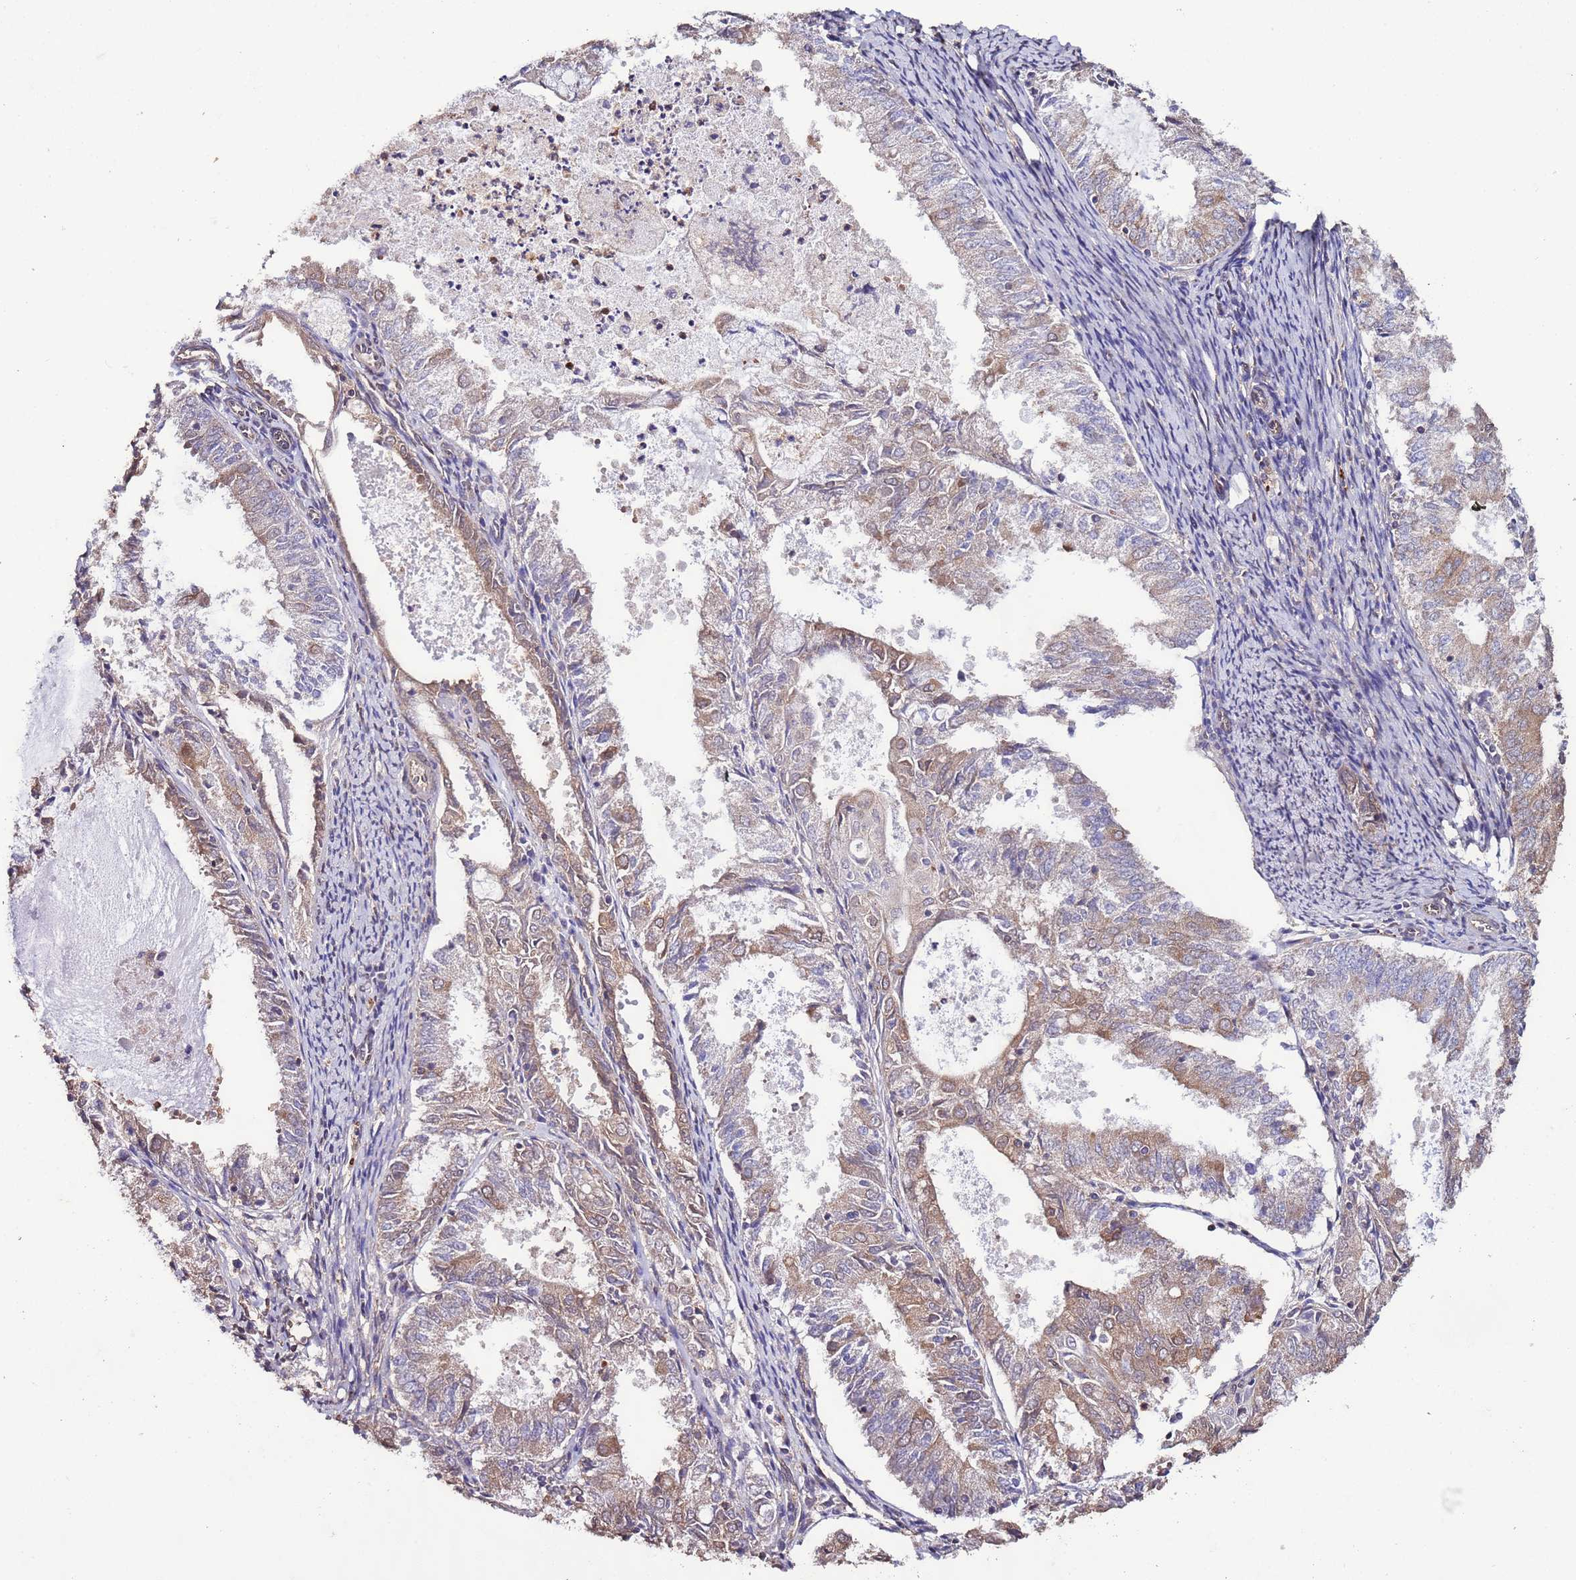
{"staining": {"intensity": "weak", "quantity": "25%-75%", "location": "cytoplasmic/membranous"}, "tissue": "endometrial cancer", "cell_type": "Tumor cells", "image_type": "cancer", "snomed": [{"axis": "morphology", "description": "Adenocarcinoma, NOS"}, {"axis": "topography", "description": "Endometrium"}], "caption": "Endometrial cancer stained for a protein (brown) demonstrates weak cytoplasmic/membranous positive positivity in approximately 25%-75% of tumor cells.", "gene": "SLC41A3", "patient": {"sex": "female", "age": 57}}